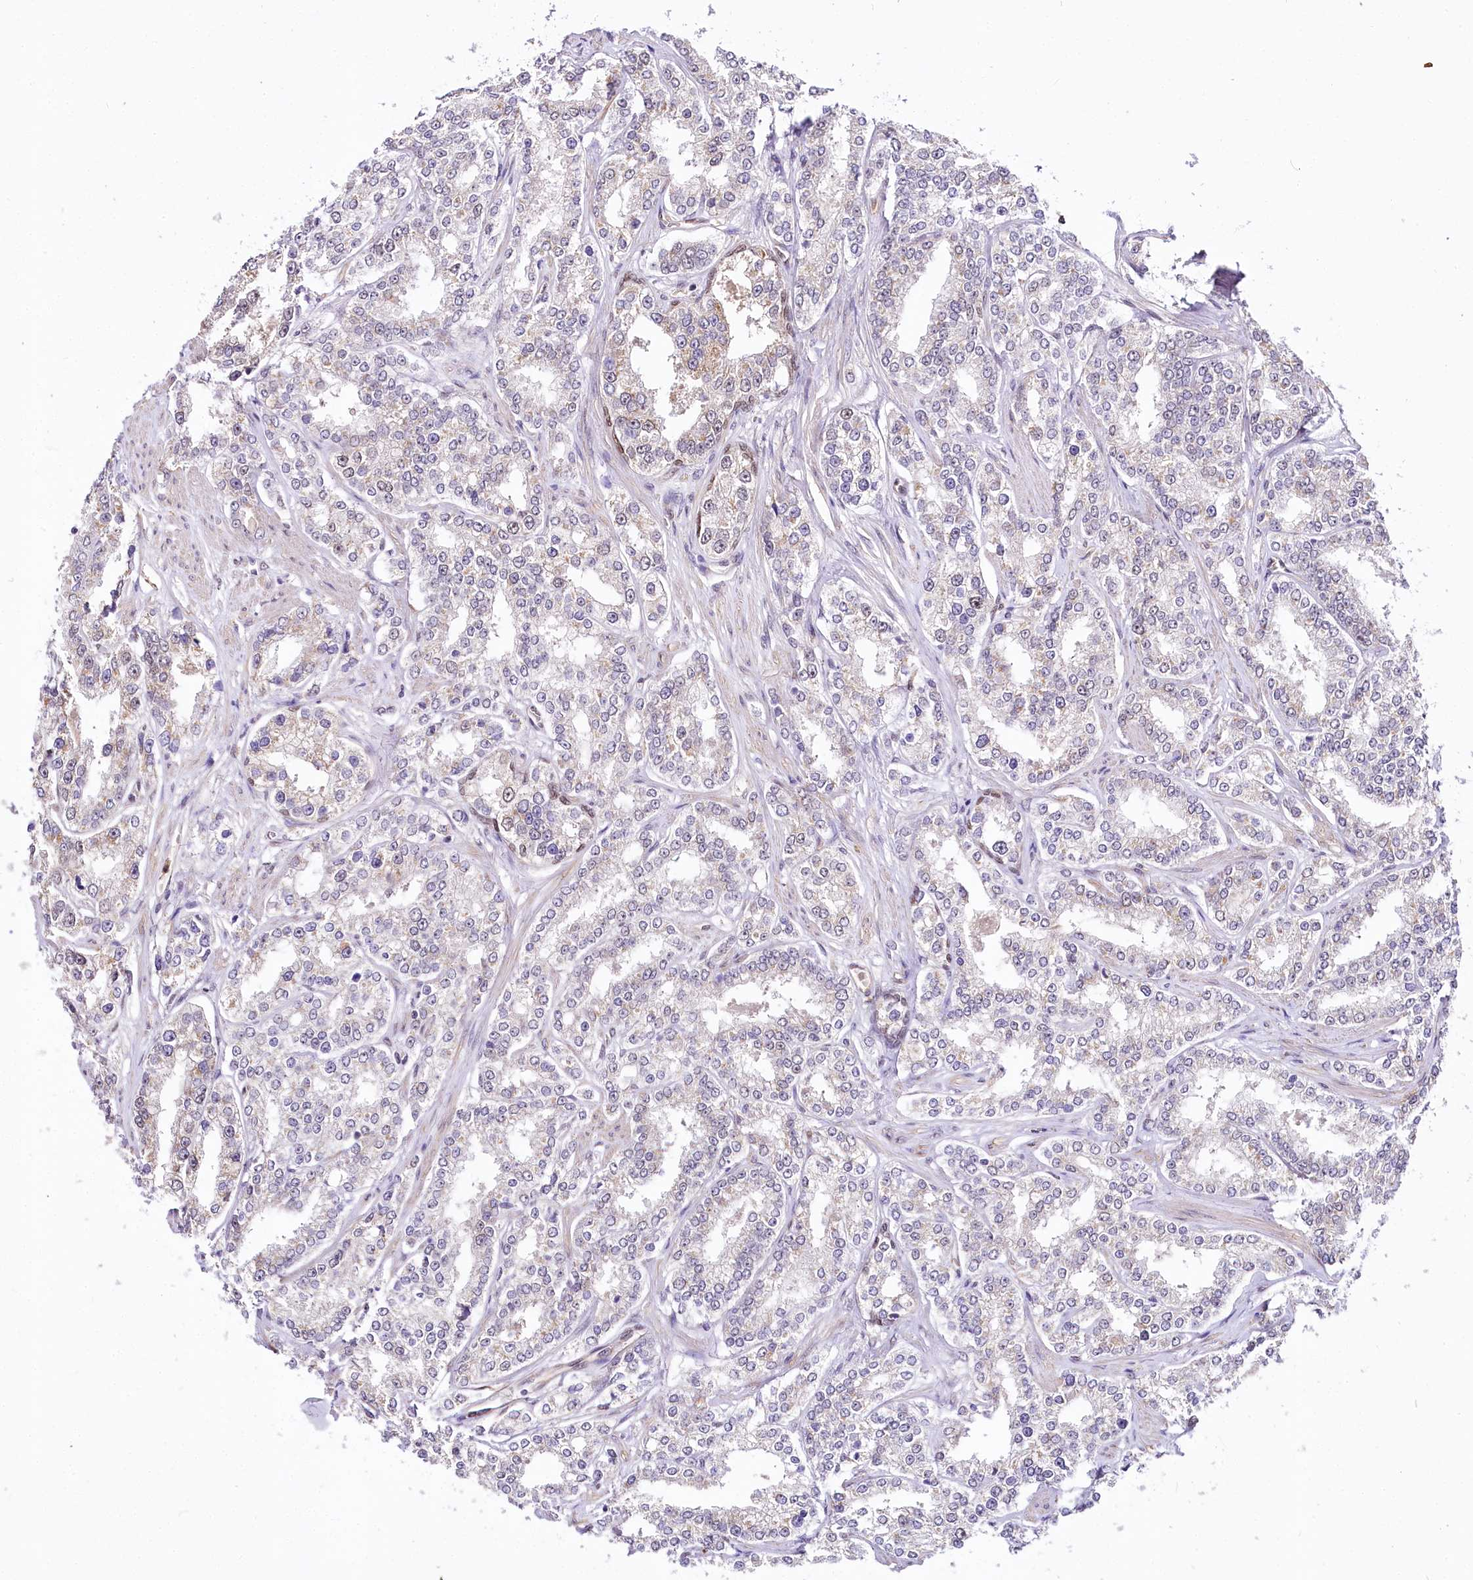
{"staining": {"intensity": "negative", "quantity": "none", "location": "none"}, "tissue": "prostate cancer", "cell_type": "Tumor cells", "image_type": "cancer", "snomed": [{"axis": "morphology", "description": "Normal tissue, NOS"}, {"axis": "morphology", "description": "Adenocarcinoma, High grade"}, {"axis": "topography", "description": "Prostate"}], "caption": "Human high-grade adenocarcinoma (prostate) stained for a protein using IHC demonstrates no positivity in tumor cells.", "gene": "GNL3L", "patient": {"sex": "male", "age": 83}}